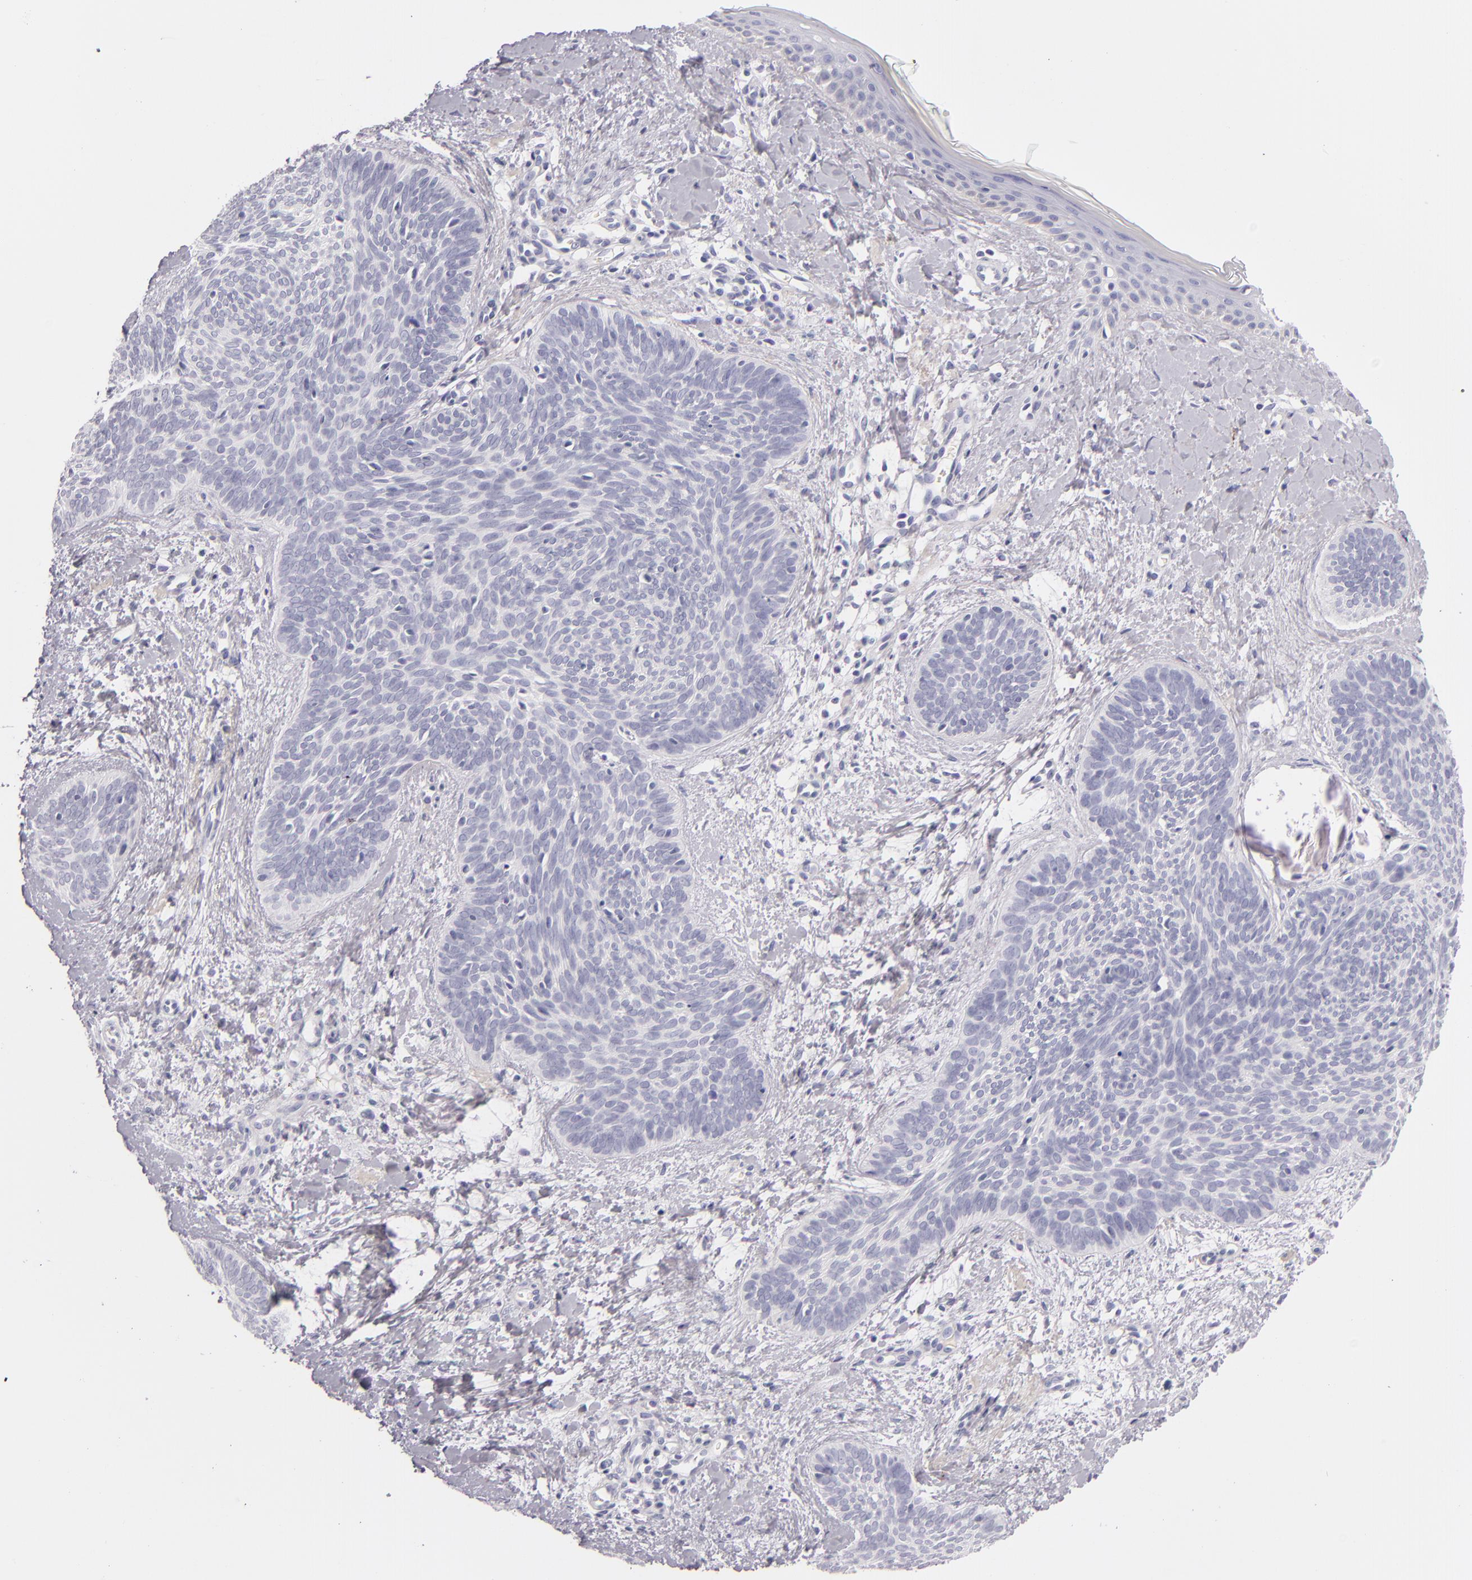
{"staining": {"intensity": "negative", "quantity": "none", "location": "none"}, "tissue": "skin cancer", "cell_type": "Tumor cells", "image_type": "cancer", "snomed": [{"axis": "morphology", "description": "Basal cell carcinoma"}, {"axis": "topography", "description": "Skin"}], "caption": "Skin basal cell carcinoma stained for a protein using immunohistochemistry (IHC) exhibits no expression tumor cells.", "gene": "FABP1", "patient": {"sex": "female", "age": 81}}